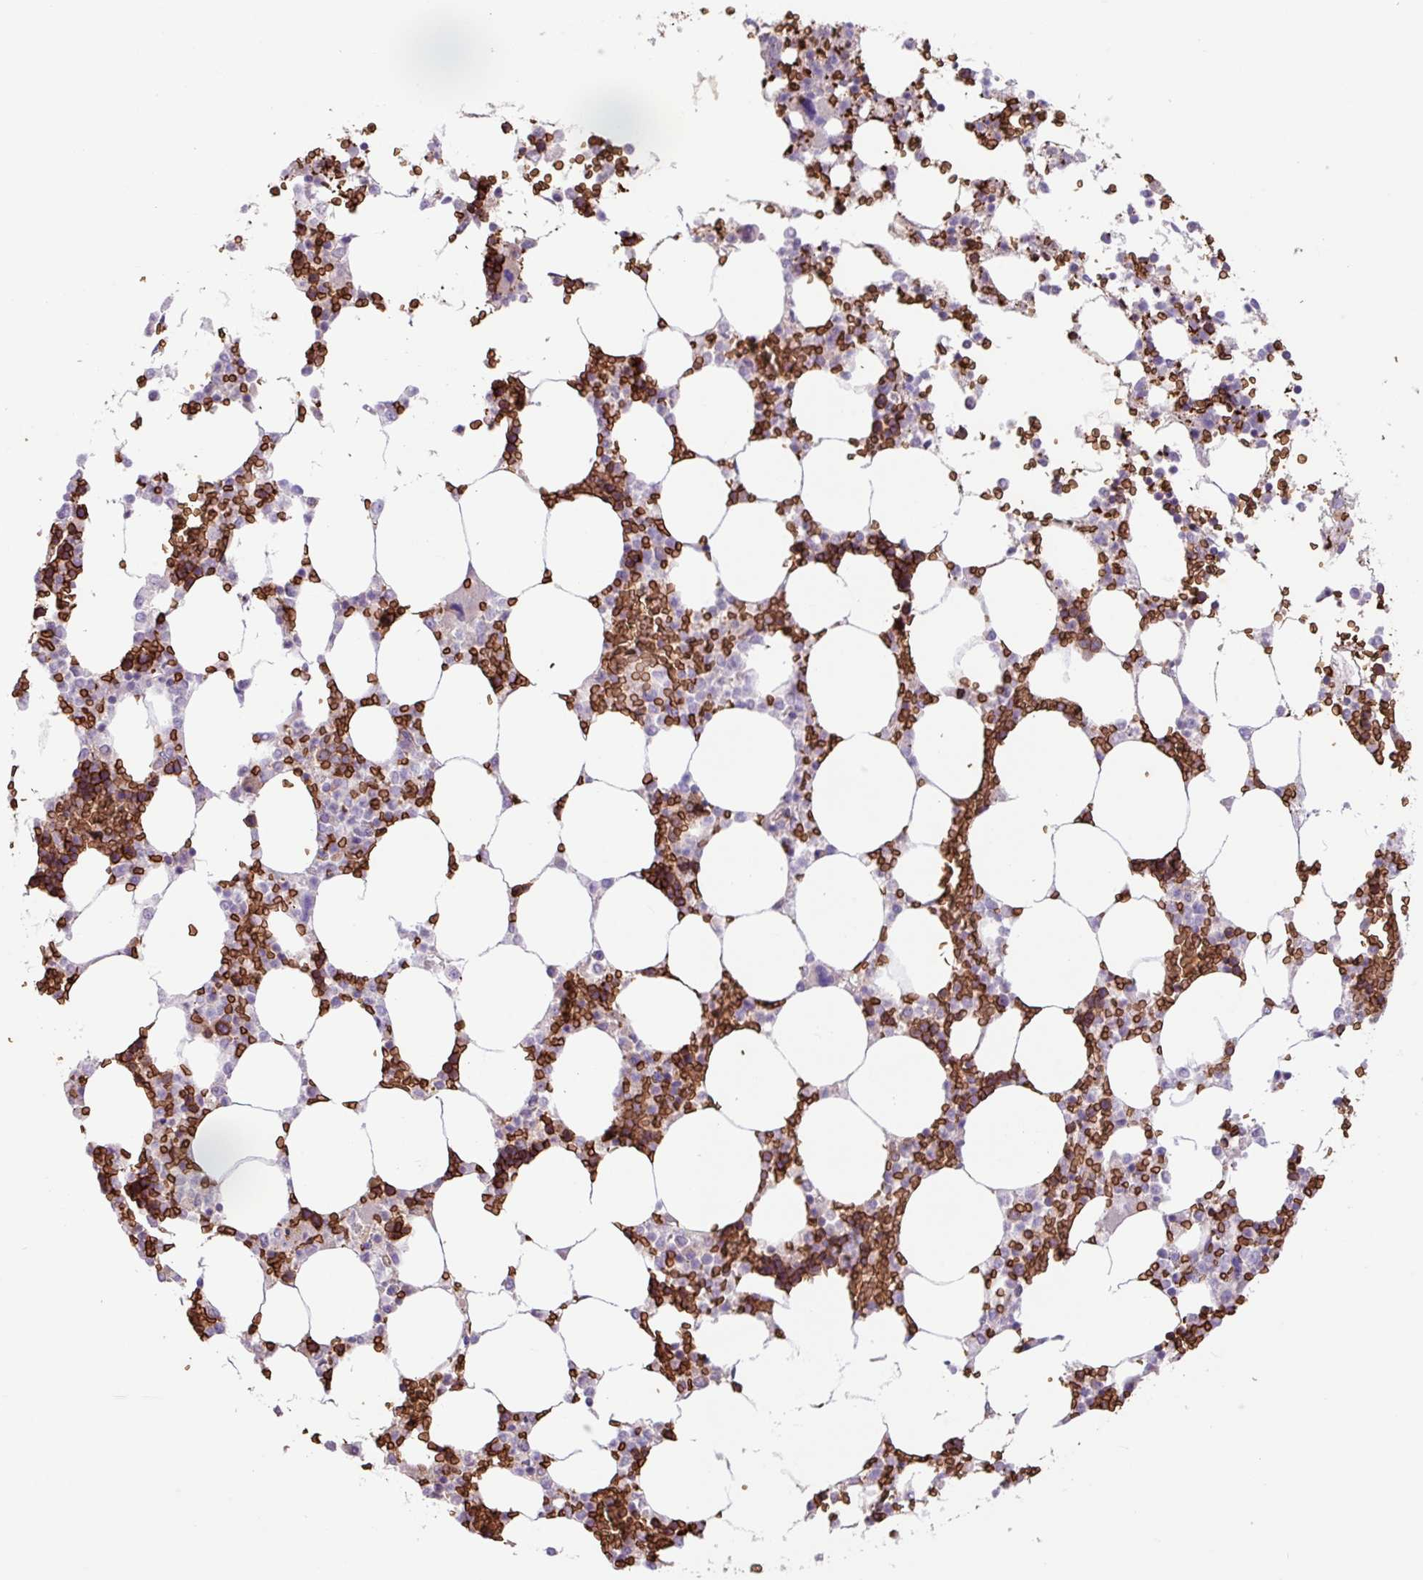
{"staining": {"intensity": "strong", "quantity": "25%-75%", "location": "cytoplasmic/membranous"}, "tissue": "bone marrow", "cell_type": "Hematopoietic cells", "image_type": "normal", "snomed": [{"axis": "morphology", "description": "Normal tissue, NOS"}, {"axis": "topography", "description": "Bone marrow"}], "caption": "A brown stain highlights strong cytoplasmic/membranous positivity of a protein in hematopoietic cells of normal bone marrow. (Brightfield microscopy of DAB IHC at high magnification).", "gene": "RAD21L1", "patient": {"sex": "male", "age": 64}}